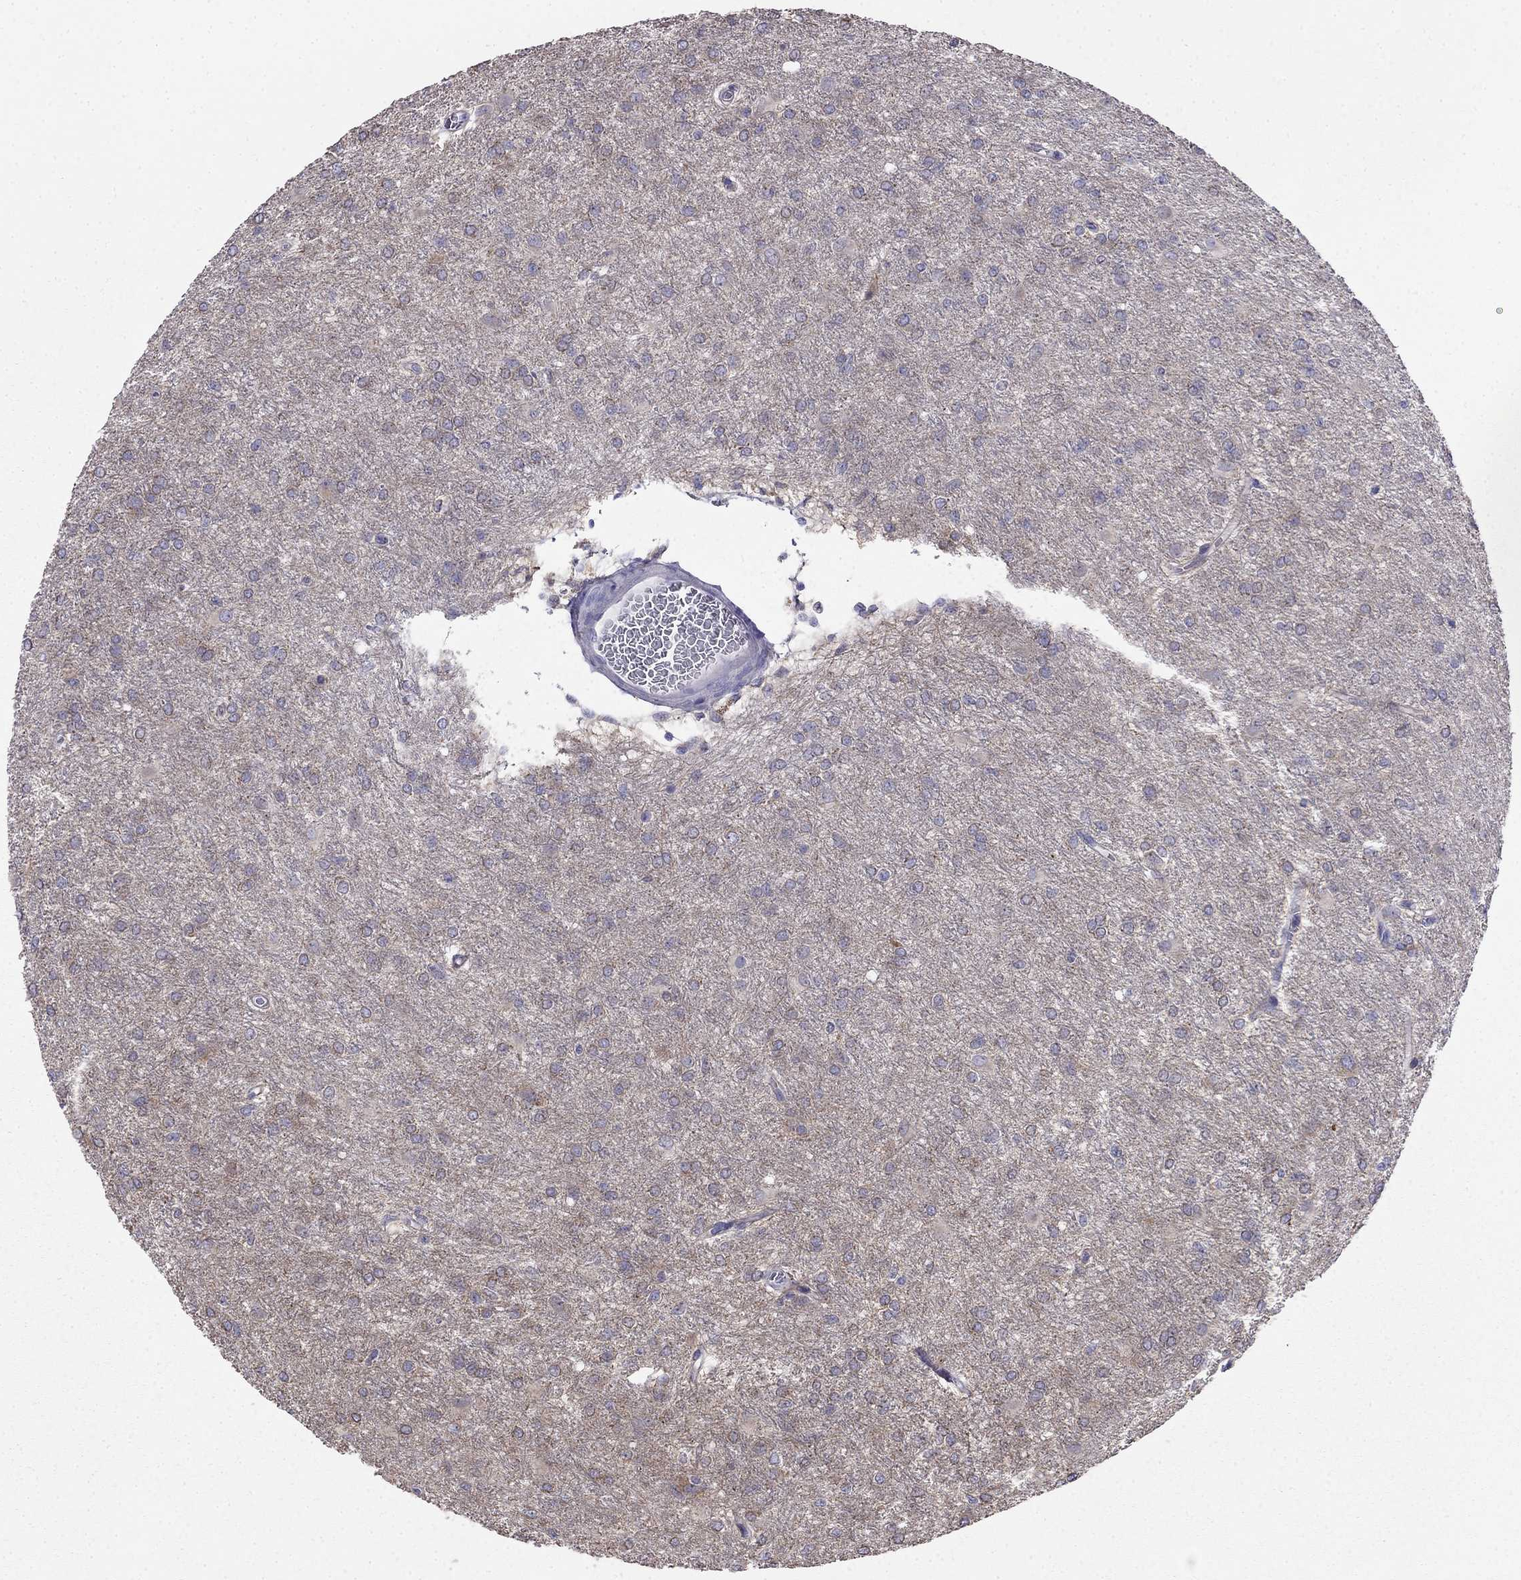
{"staining": {"intensity": "negative", "quantity": "none", "location": "none"}, "tissue": "glioma", "cell_type": "Tumor cells", "image_type": "cancer", "snomed": [{"axis": "morphology", "description": "Glioma, malignant, High grade"}, {"axis": "topography", "description": "Brain"}], "caption": "Protein analysis of malignant high-grade glioma shows no significant positivity in tumor cells. (Stains: DAB immunohistochemistry with hematoxylin counter stain, Microscopy: brightfield microscopy at high magnification).", "gene": "LONRF2", "patient": {"sex": "male", "age": 68}}